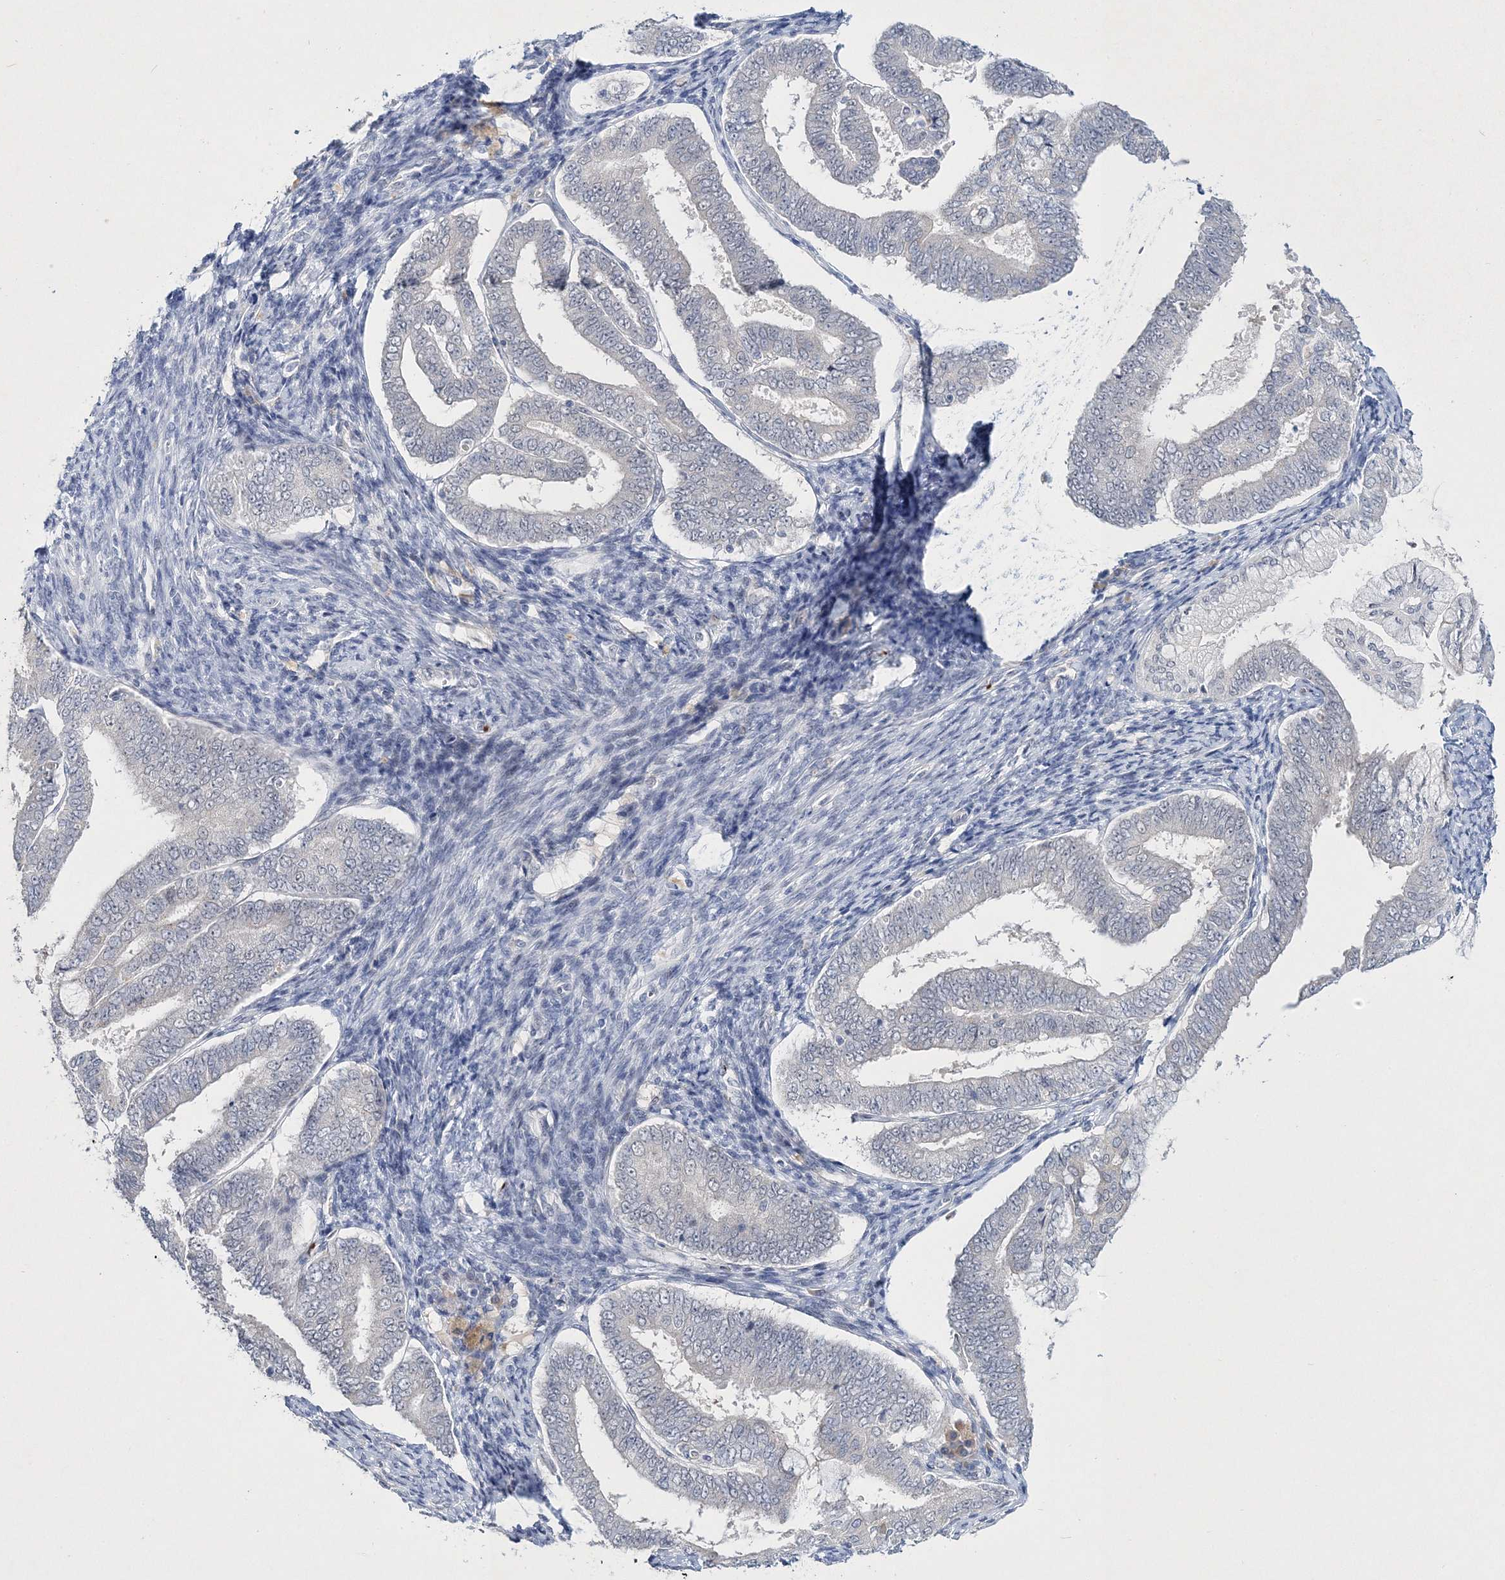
{"staining": {"intensity": "negative", "quantity": "none", "location": "none"}, "tissue": "endometrial cancer", "cell_type": "Tumor cells", "image_type": "cancer", "snomed": [{"axis": "morphology", "description": "Adenocarcinoma, NOS"}, {"axis": "topography", "description": "Endometrium"}], "caption": "Endometrial adenocarcinoma stained for a protein using immunohistochemistry reveals no expression tumor cells.", "gene": "MYOZ2", "patient": {"sex": "female", "age": 63}}